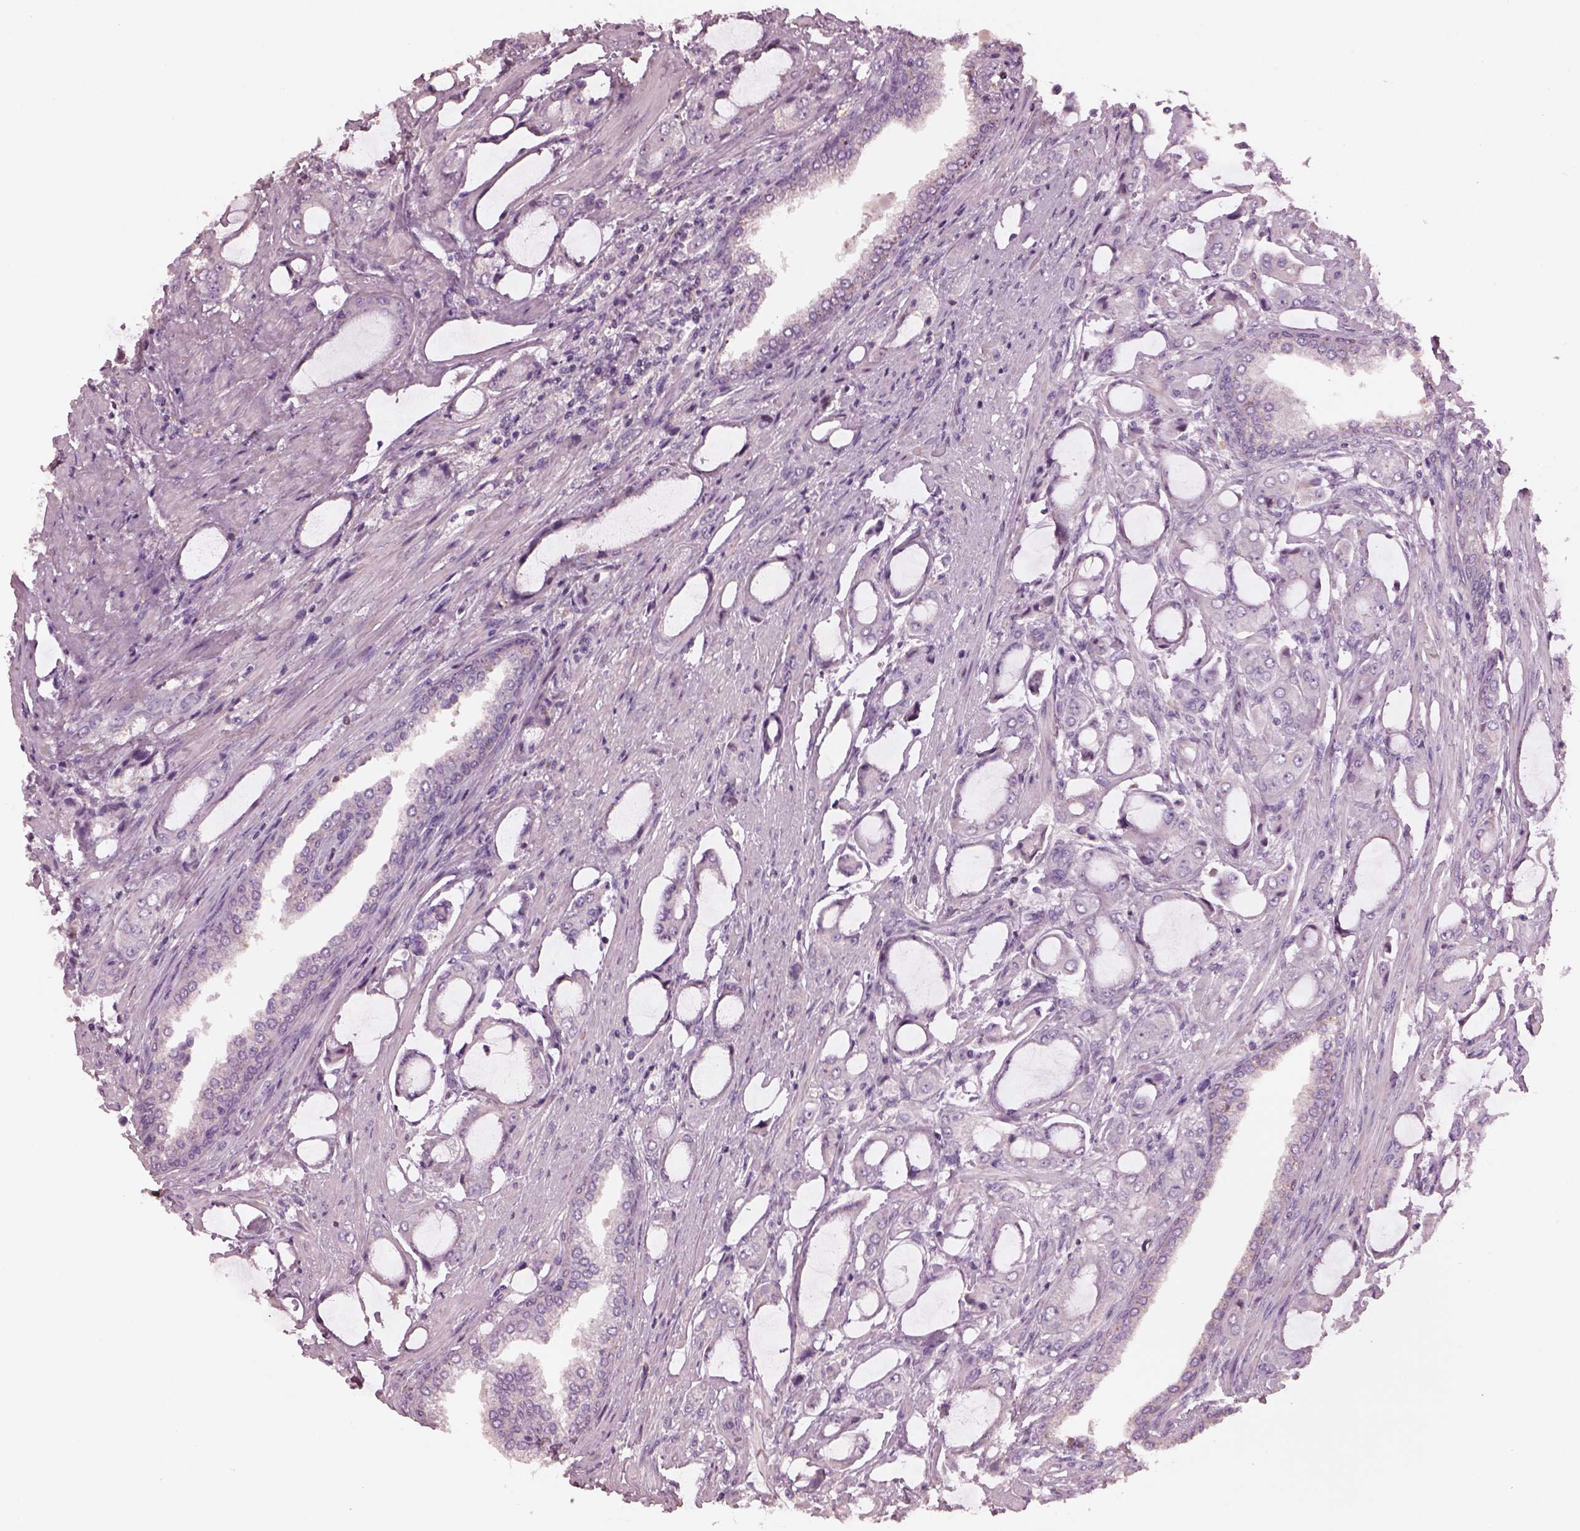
{"staining": {"intensity": "negative", "quantity": "none", "location": "none"}, "tissue": "prostate cancer", "cell_type": "Tumor cells", "image_type": "cancer", "snomed": [{"axis": "morphology", "description": "Adenocarcinoma, NOS"}, {"axis": "topography", "description": "Prostate"}], "caption": "Tumor cells are negative for brown protein staining in adenocarcinoma (prostate).", "gene": "SRI", "patient": {"sex": "male", "age": 63}}